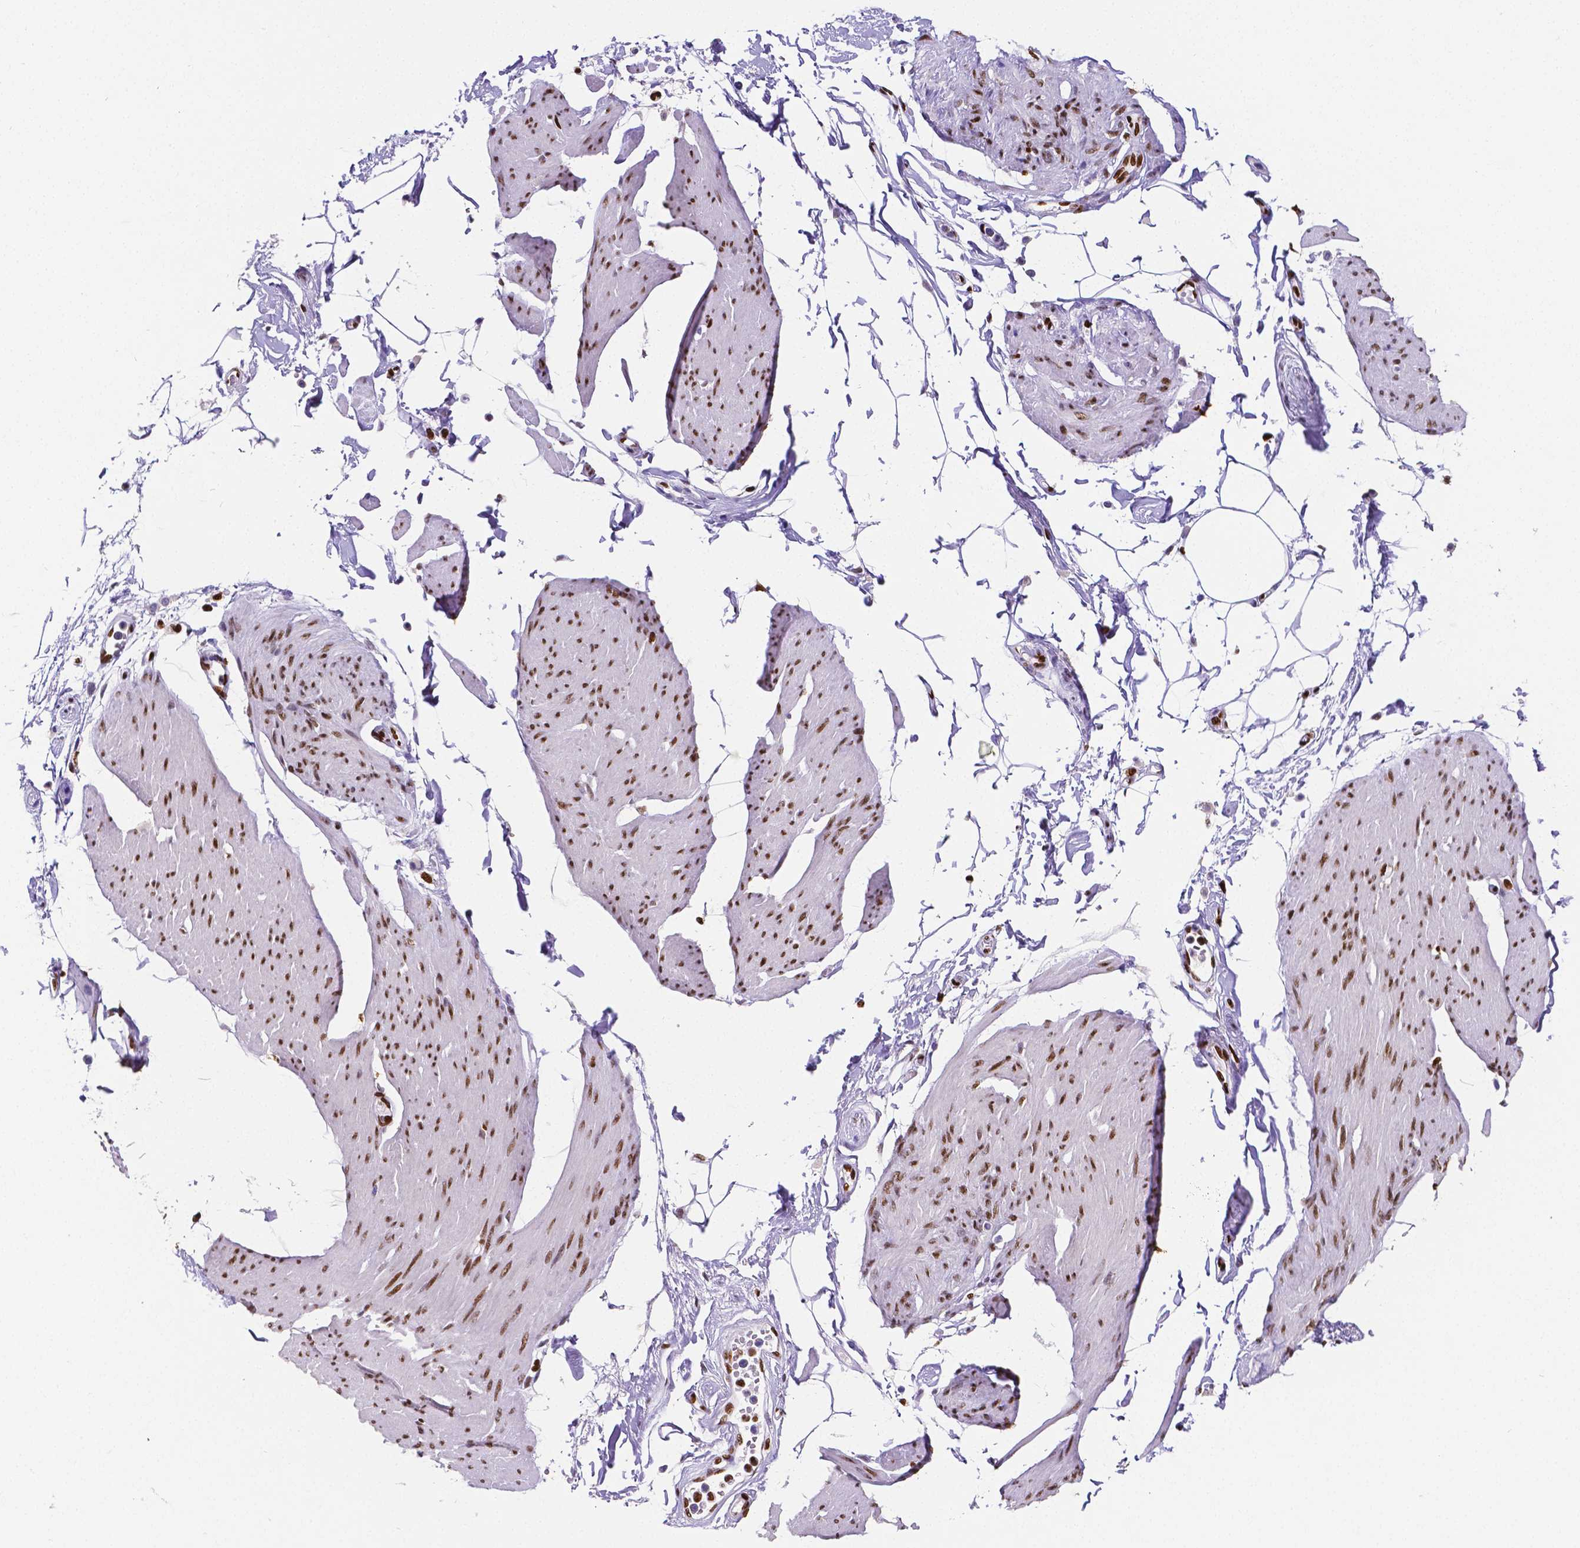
{"staining": {"intensity": "moderate", "quantity": "25%-75%", "location": "nuclear"}, "tissue": "smooth muscle", "cell_type": "Smooth muscle cells", "image_type": "normal", "snomed": [{"axis": "morphology", "description": "Normal tissue, NOS"}, {"axis": "topography", "description": "Adipose tissue"}, {"axis": "topography", "description": "Smooth muscle"}, {"axis": "topography", "description": "Peripheral nerve tissue"}], "caption": "Immunohistochemical staining of normal human smooth muscle displays 25%-75% levels of moderate nuclear protein positivity in about 25%-75% of smooth muscle cells.", "gene": "MEF2C", "patient": {"sex": "male", "age": 83}}